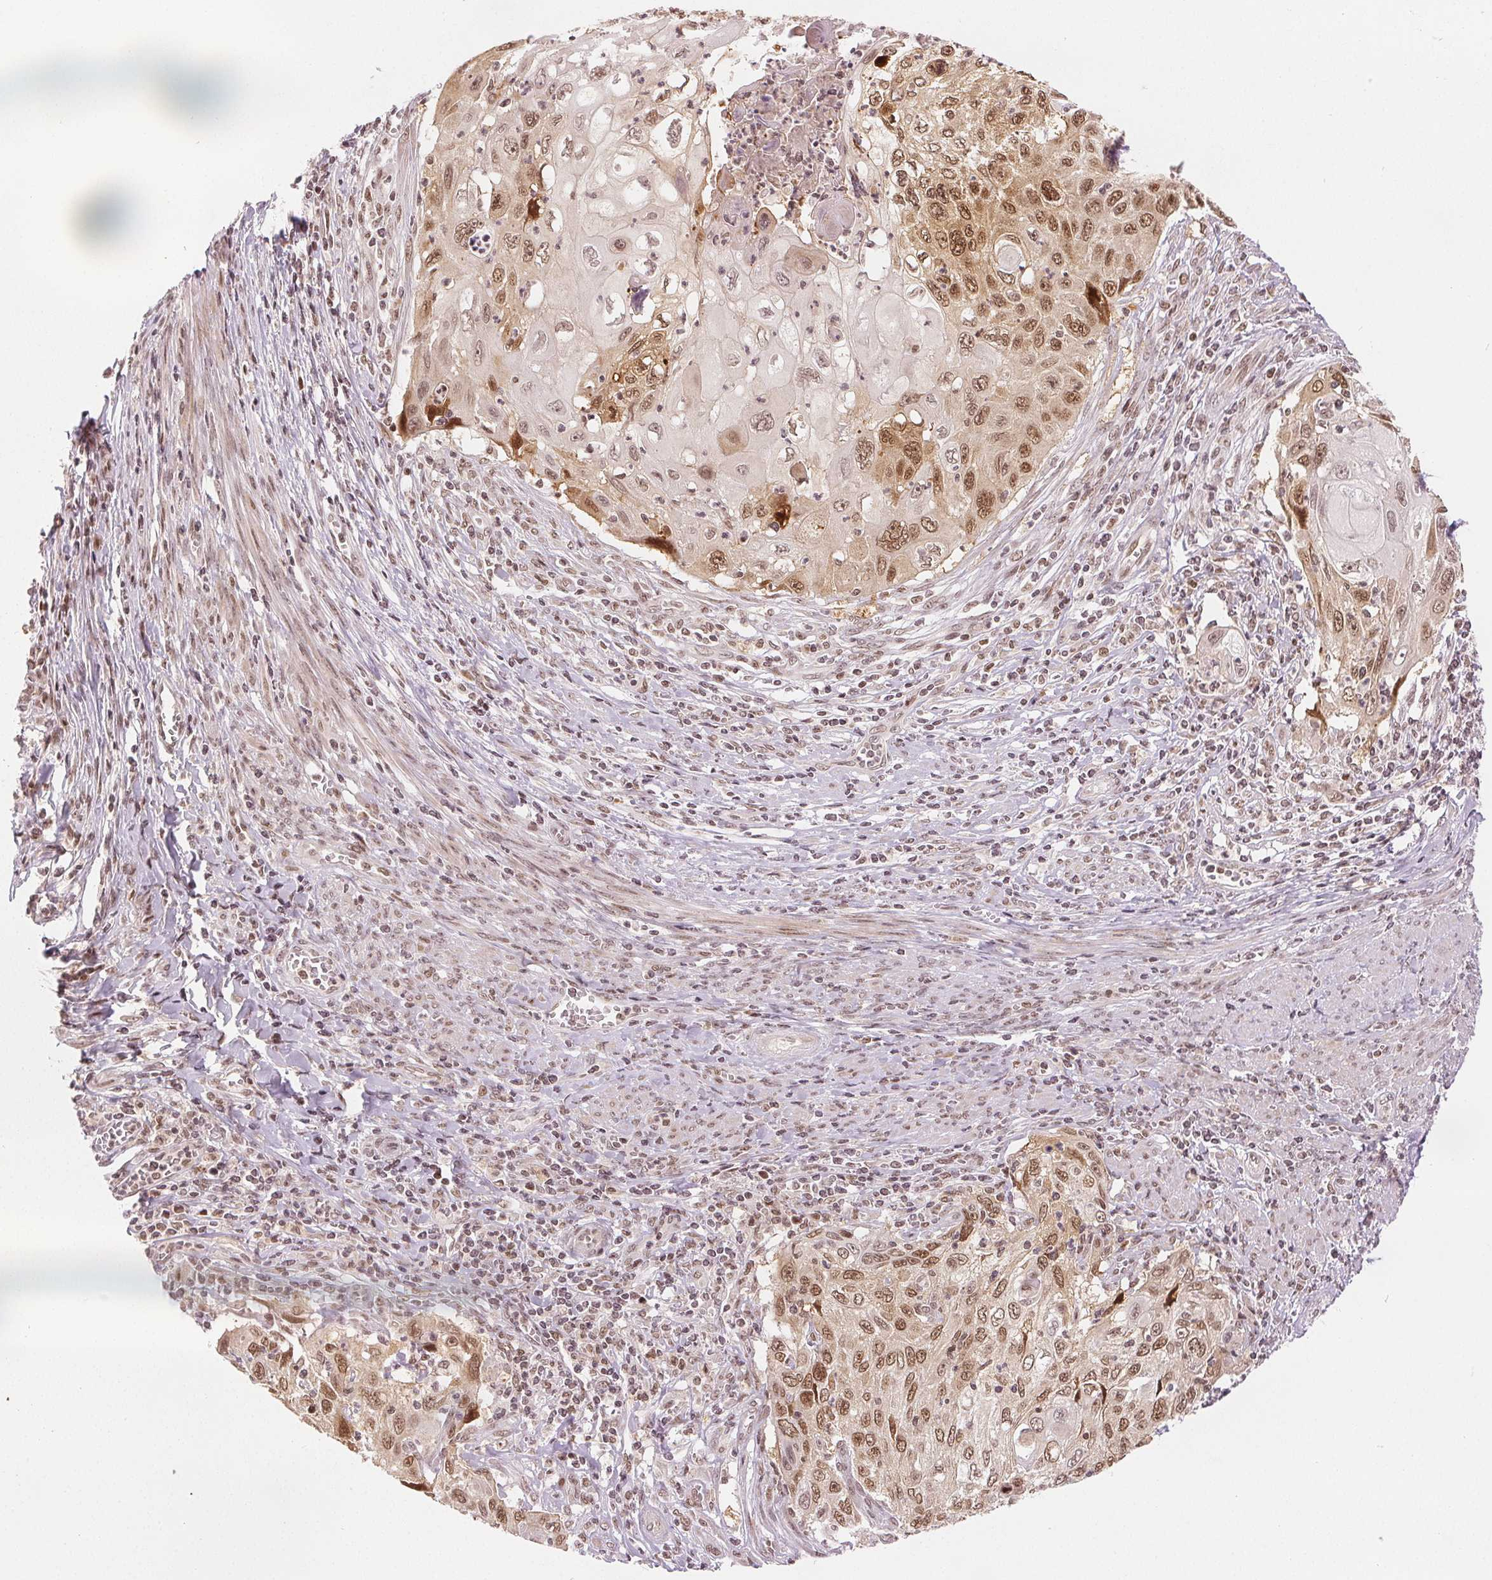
{"staining": {"intensity": "moderate", "quantity": ">75%", "location": "nuclear"}, "tissue": "cervical cancer", "cell_type": "Tumor cells", "image_type": "cancer", "snomed": [{"axis": "morphology", "description": "Squamous cell carcinoma, NOS"}, {"axis": "topography", "description": "Cervix"}], "caption": "IHC photomicrograph of neoplastic tissue: cervical cancer stained using immunohistochemistry displays medium levels of moderate protein expression localized specifically in the nuclear of tumor cells, appearing as a nuclear brown color.", "gene": "DEK", "patient": {"sex": "female", "age": 70}}